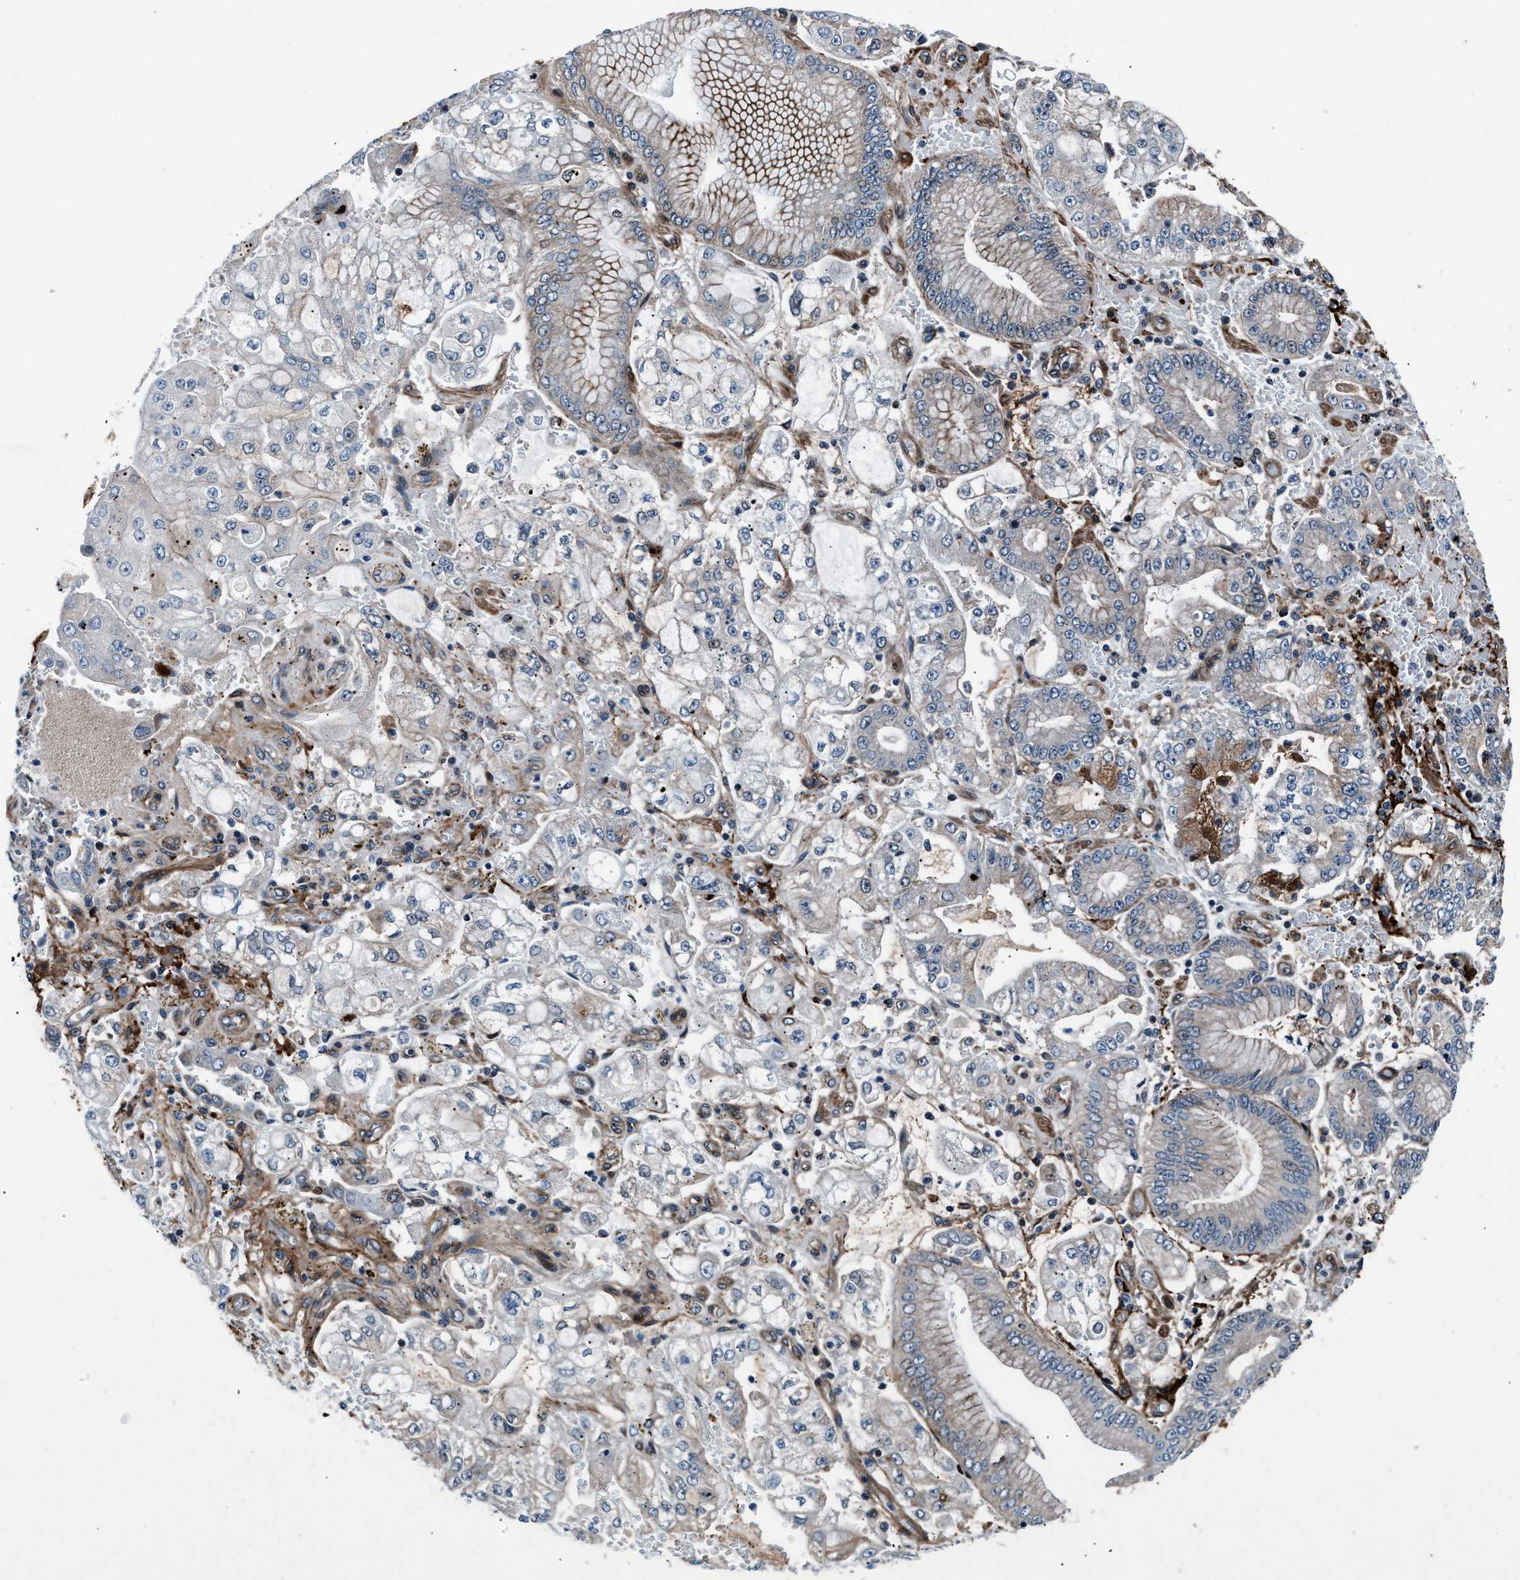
{"staining": {"intensity": "weak", "quantity": "<25%", "location": "cytoplasmic/membranous"}, "tissue": "stomach cancer", "cell_type": "Tumor cells", "image_type": "cancer", "snomed": [{"axis": "morphology", "description": "Adenocarcinoma, NOS"}, {"axis": "topography", "description": "Stomach"}], "caption": "DAB immunohistochemical staining of human stomach cancer displays no significant positivity in tumor cells. (Immunohistochemistry, brightfield microscopy, high magnification).", "gene": "DYNC2I1", "patient": {"sex": "male", "age": 76}}